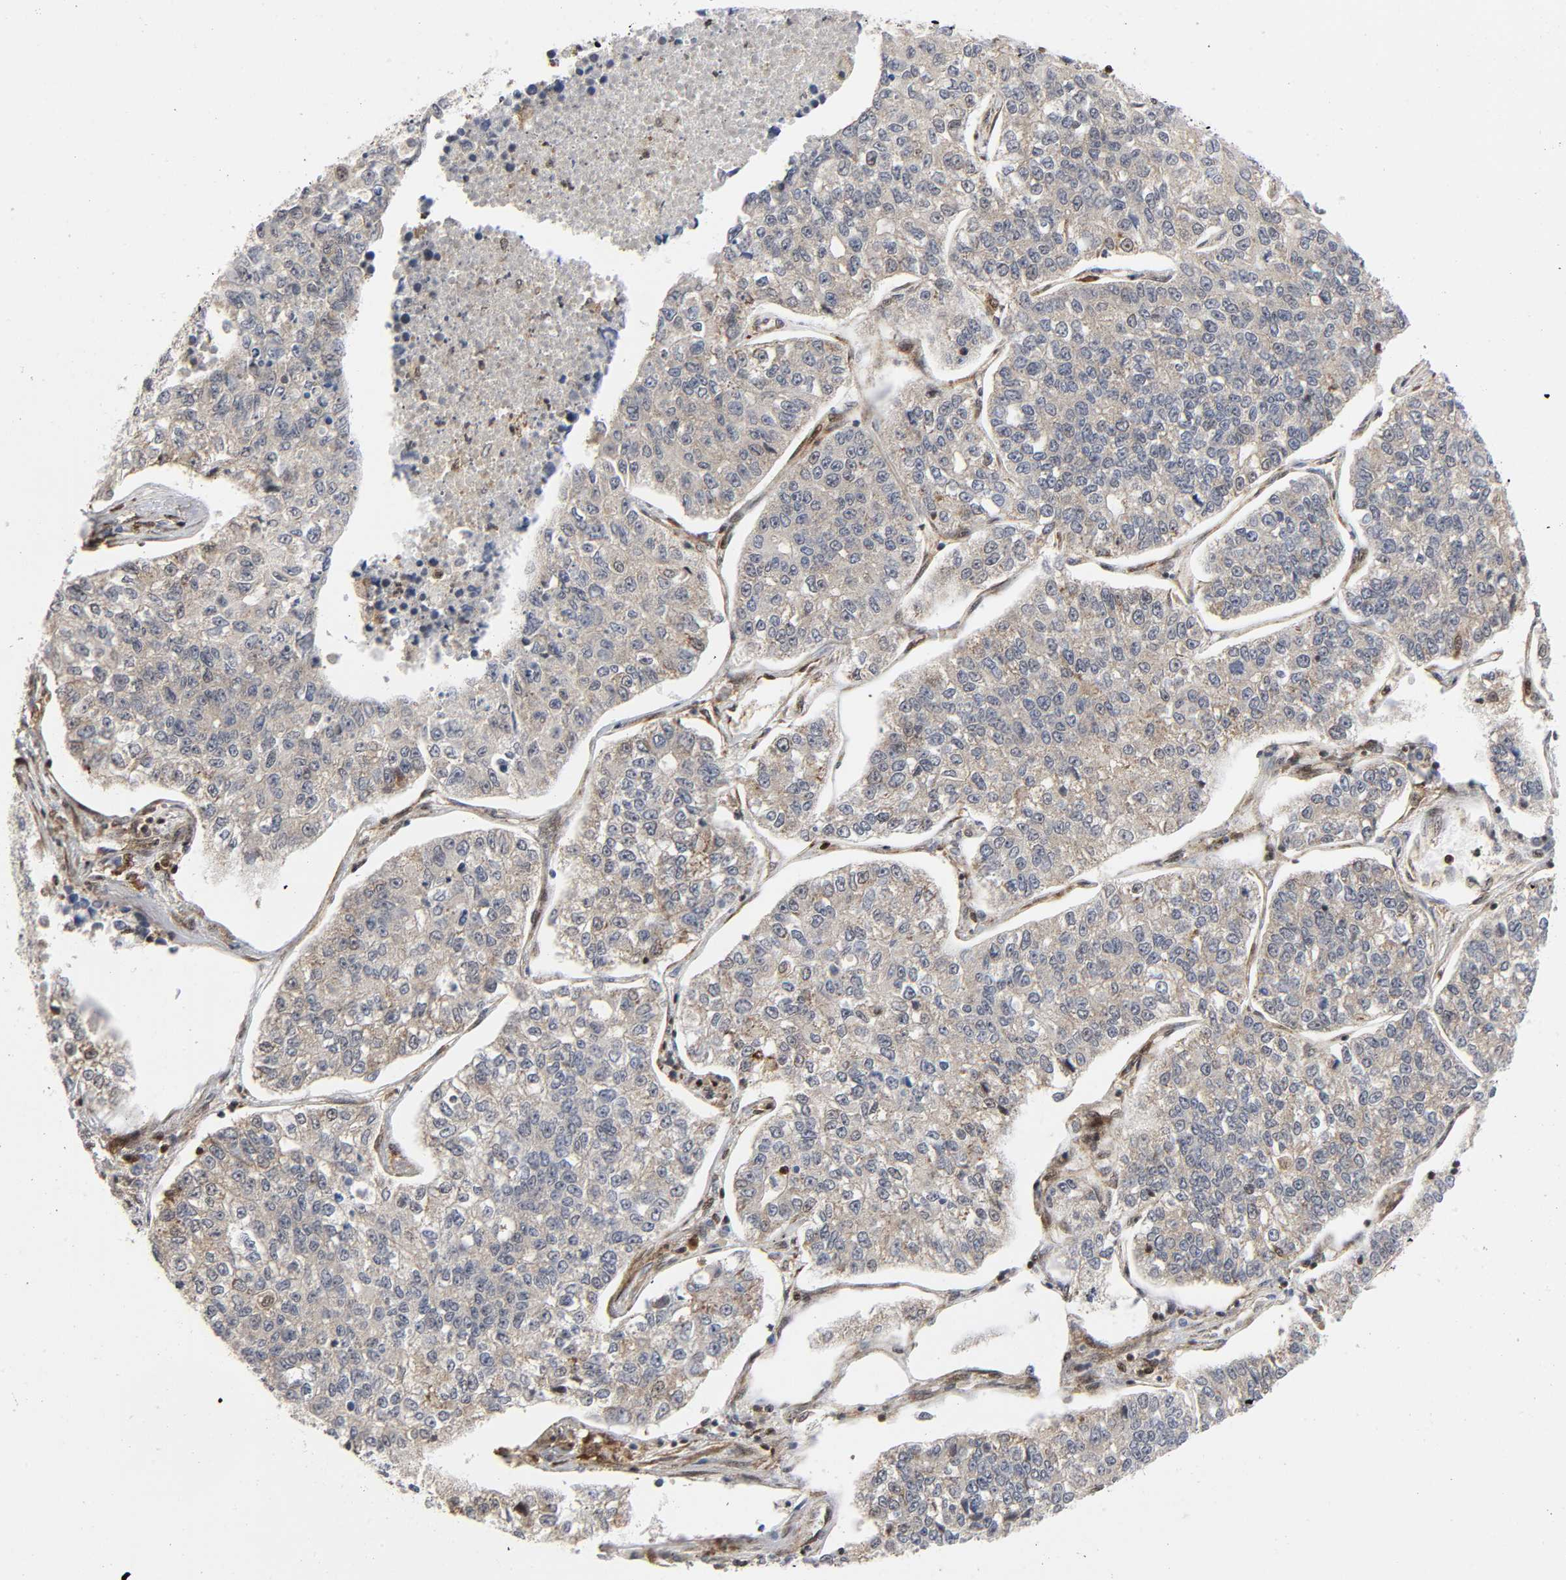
{"staining": {"intensity": "negative", "quantity": "none", "location": "none"}, "tissue": "lung cancer", "cell_type": "Tumor cells", "image_type": "cancer", "snomed": [{"axis": "morphology", "description": "Adenocarcinoma, NOS"}, {"axis": "topography", "description": "Lung"}], "caption": "Tumor cells are negative for brown protein staining in lung cancer. (Stains: DAB (3,3'-diaminobenzidine) IHC with hematoxylin counter stain, Microscopy: brightfield microscopy at high magnification).", "gene": "MAPK1", "patient": {"sex": "male", "age": 49}}